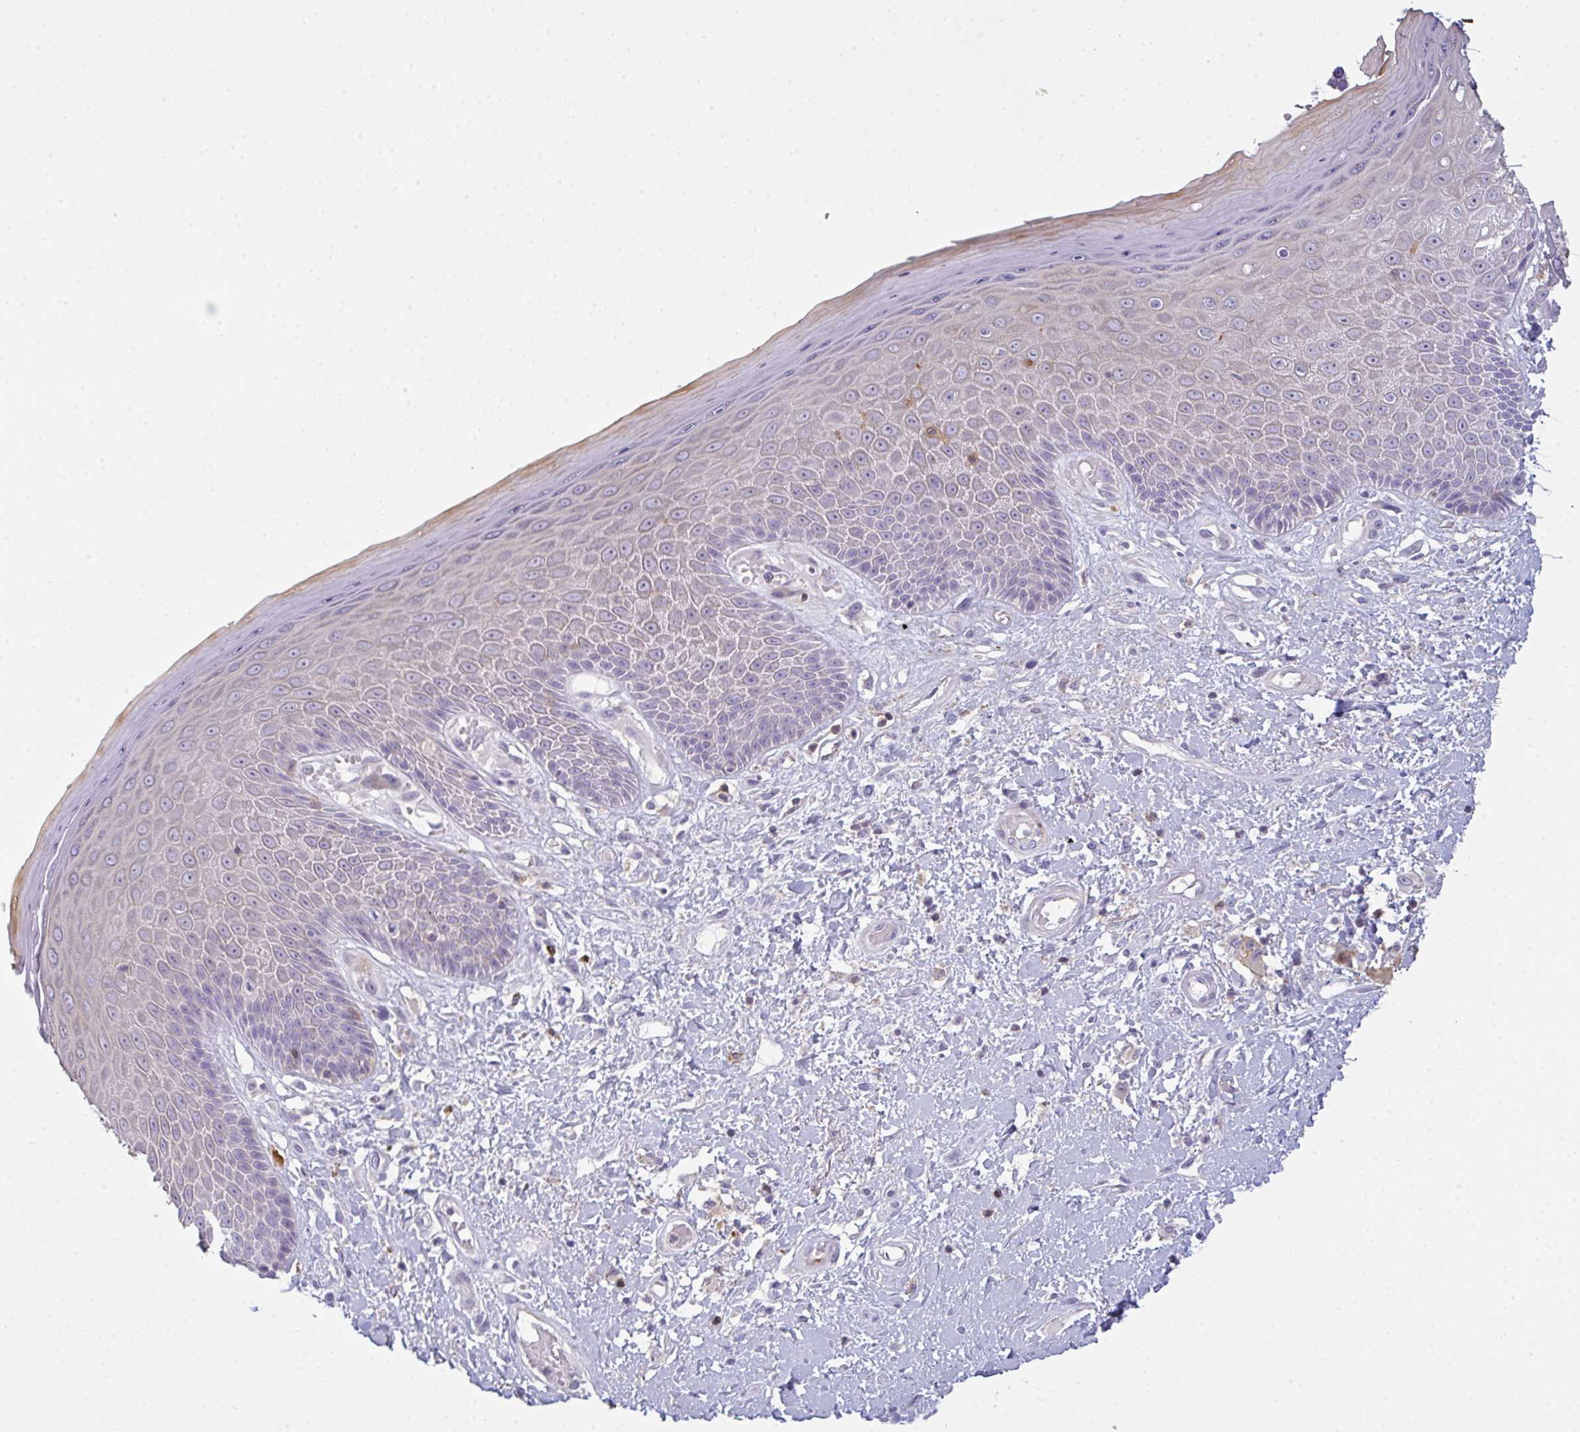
{"staining": {"intensity": "weak", "quantity": "<25%", "location": "cytoplasmic/membranous"}, "tissue": "skin", "cell_type": "Epidermal cells", "image_type": "normal", "snomed": [{"axis": "morphology", "description": "Normal tissue, NOS"}, {"axis": "topography", "description": "Anal"}, {"axis": "topography", "description": "Peripheral nerve tissue"}], "caption": "High magnification brightfield microscopy of normal skin stained with DAB (brown) and counterstained with hematoxylin (blue): epidermal cells show no significant expression. The staining was performed using DAB to visualize the protein expression in brown, while the nuclei were stained in blue with hematoxylin (Magnification: 20x).", "gene": "CD80", "patient": {"sex": "male", "age": 78}}